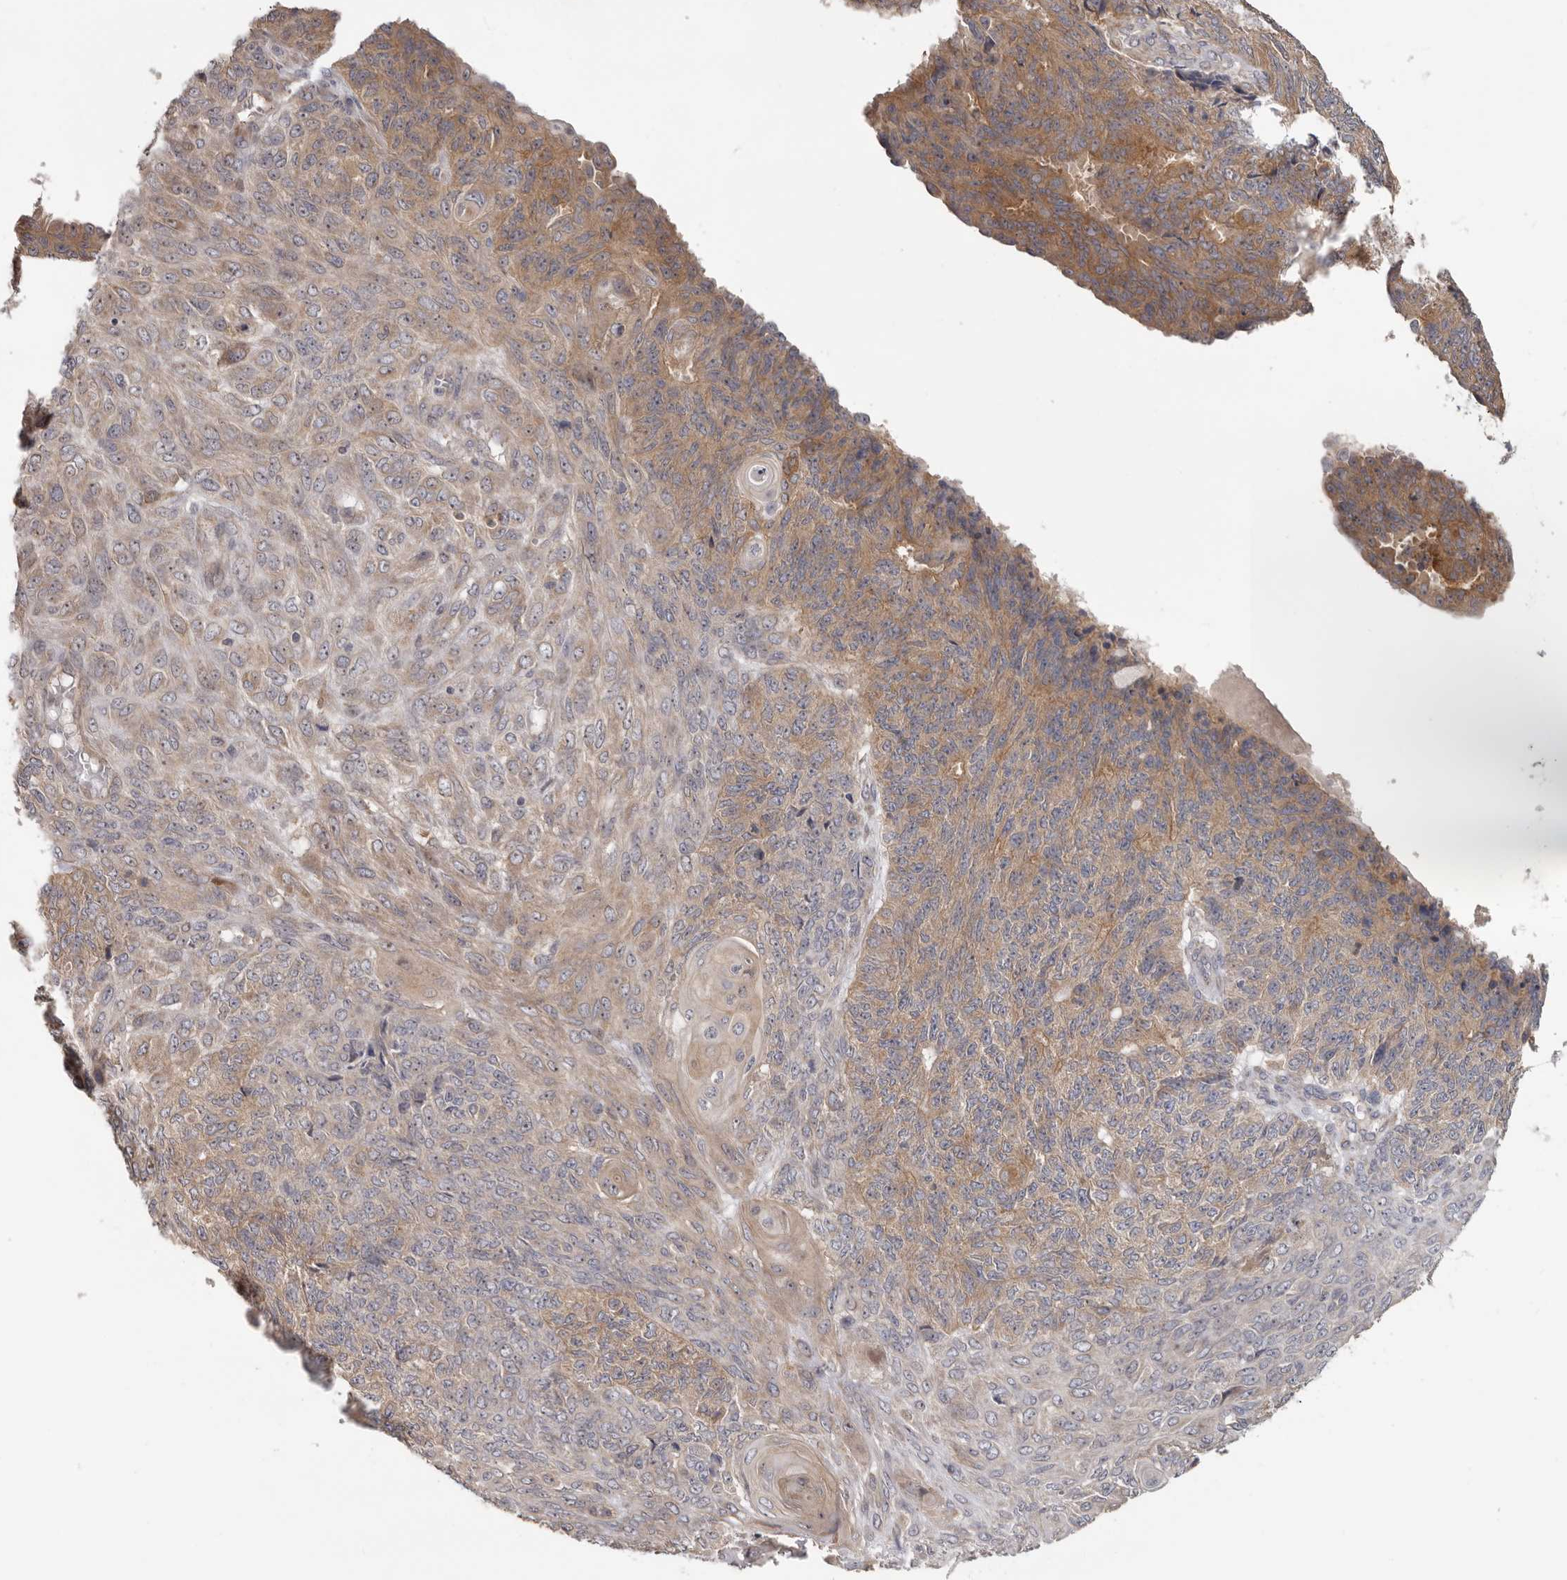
{"staining": {"intensity": "moderate", "quantity": "25%-75%", "location": "cytoplasmic/membranous"}, "tissue": "endometrial cancer", "cell_type": "Tumor cells", "image_type": "cancer", "snomed": [{"axis": "morphology", "description": "Adenocarcinoma, NOS"}, {"axis": "topography", "description": "Endometrium"}], "caption": "The immunohistochemical stain shows moderate cytoplasmic/membranous expression in tumor cells of endometrial cancer tissue.", "gene": "HINT3", "patient": {"sex": "female", "age": 32}}